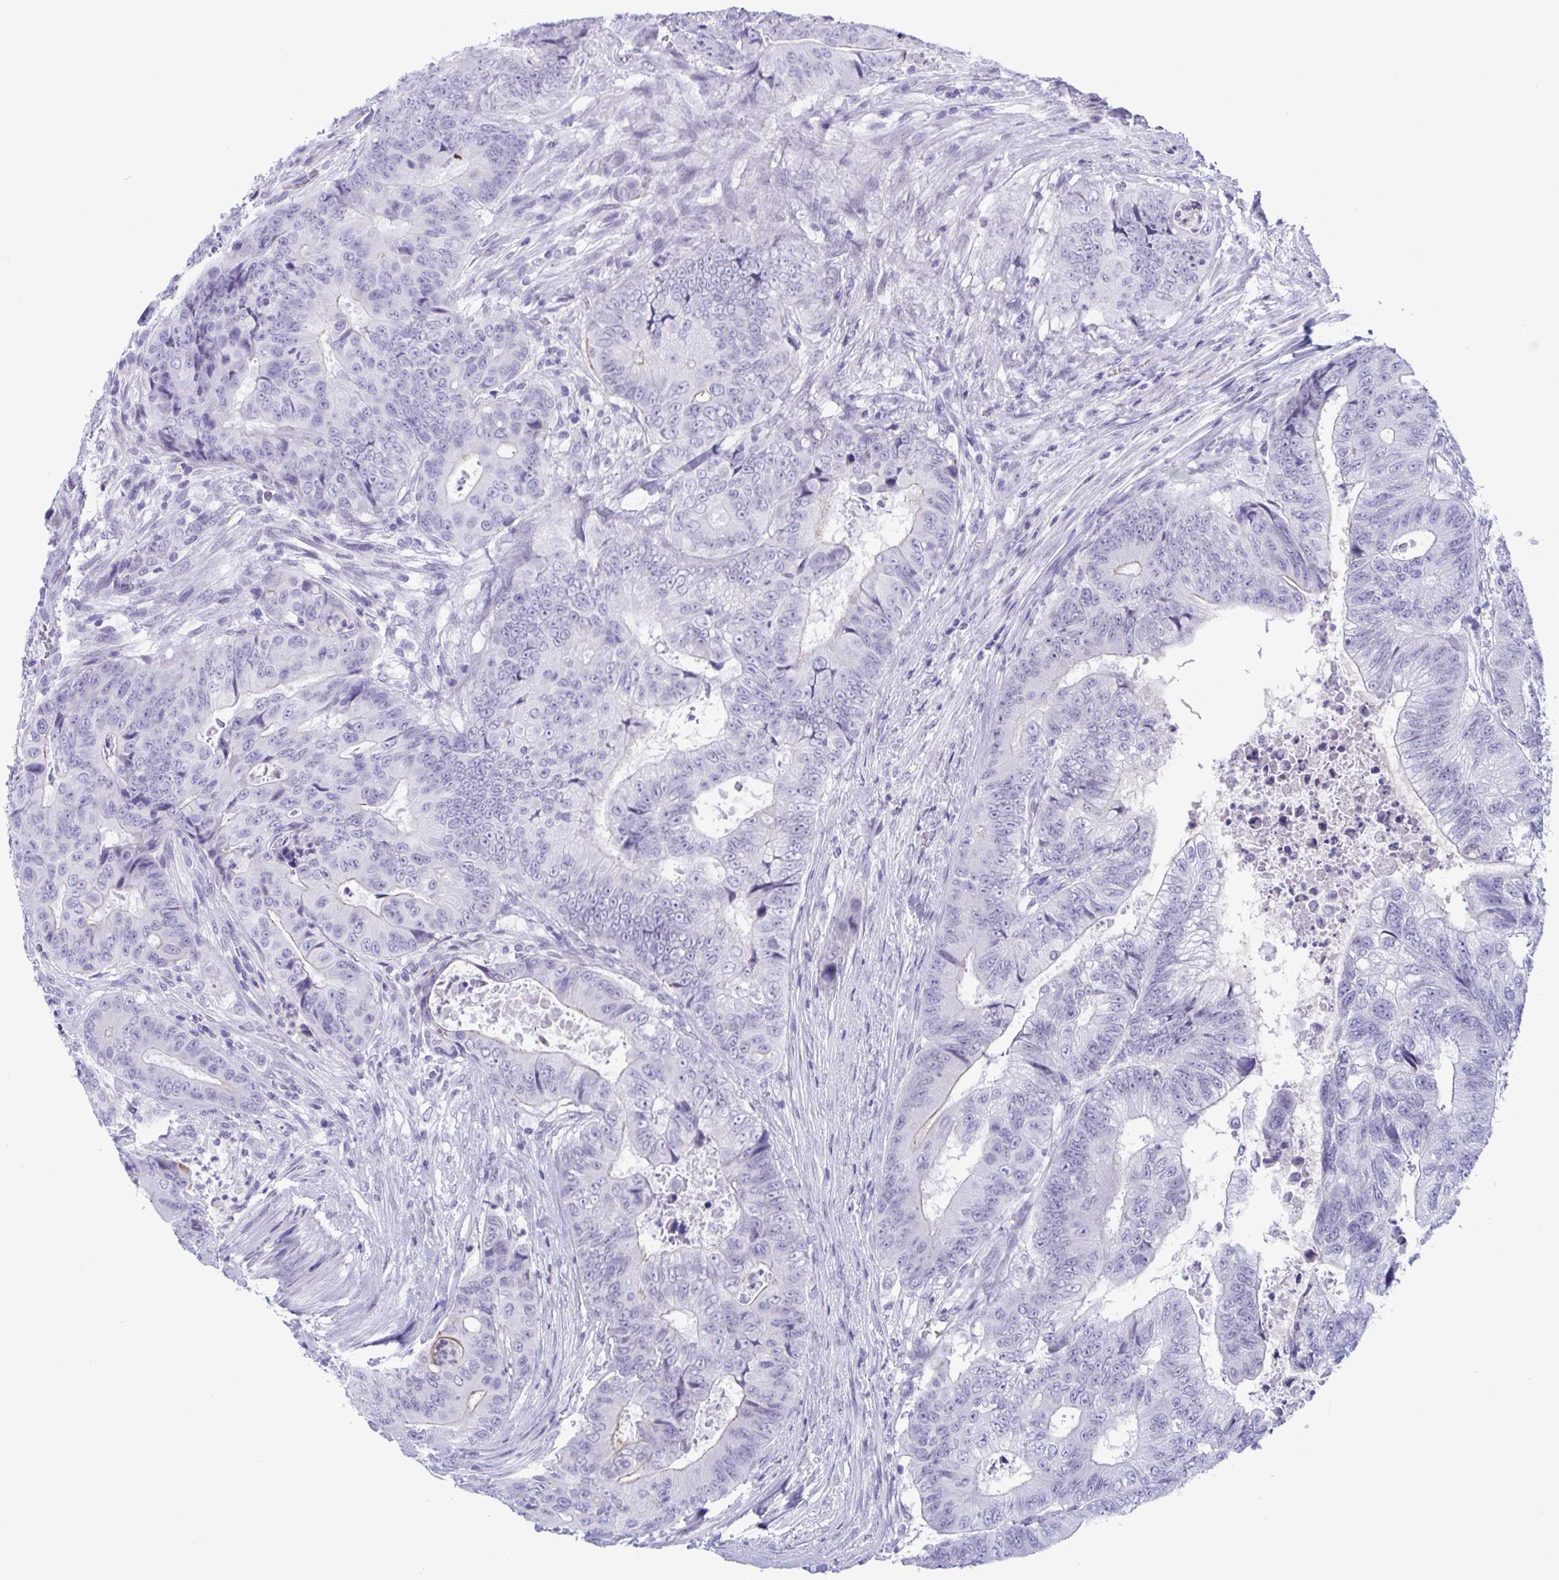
{"staining": {"intensity": "negative", "quantity": "none", "location": "none"}, "tissue": "colorectal cancer", "cell_type": "Tumor cells", "image_type": "cancer", "snomed": [{"axis": "morphology", "description": "Adenocarcinoma, NOS"}, {"axis": "topography", "description": "Colon"}], "caption": "Adenocarcinoma (colorectal) was stained to show a protein in brown. There is no significant staining in tumor cells.", "gene": "CDX4", "patient": {"sex": "female", "age": 48}}